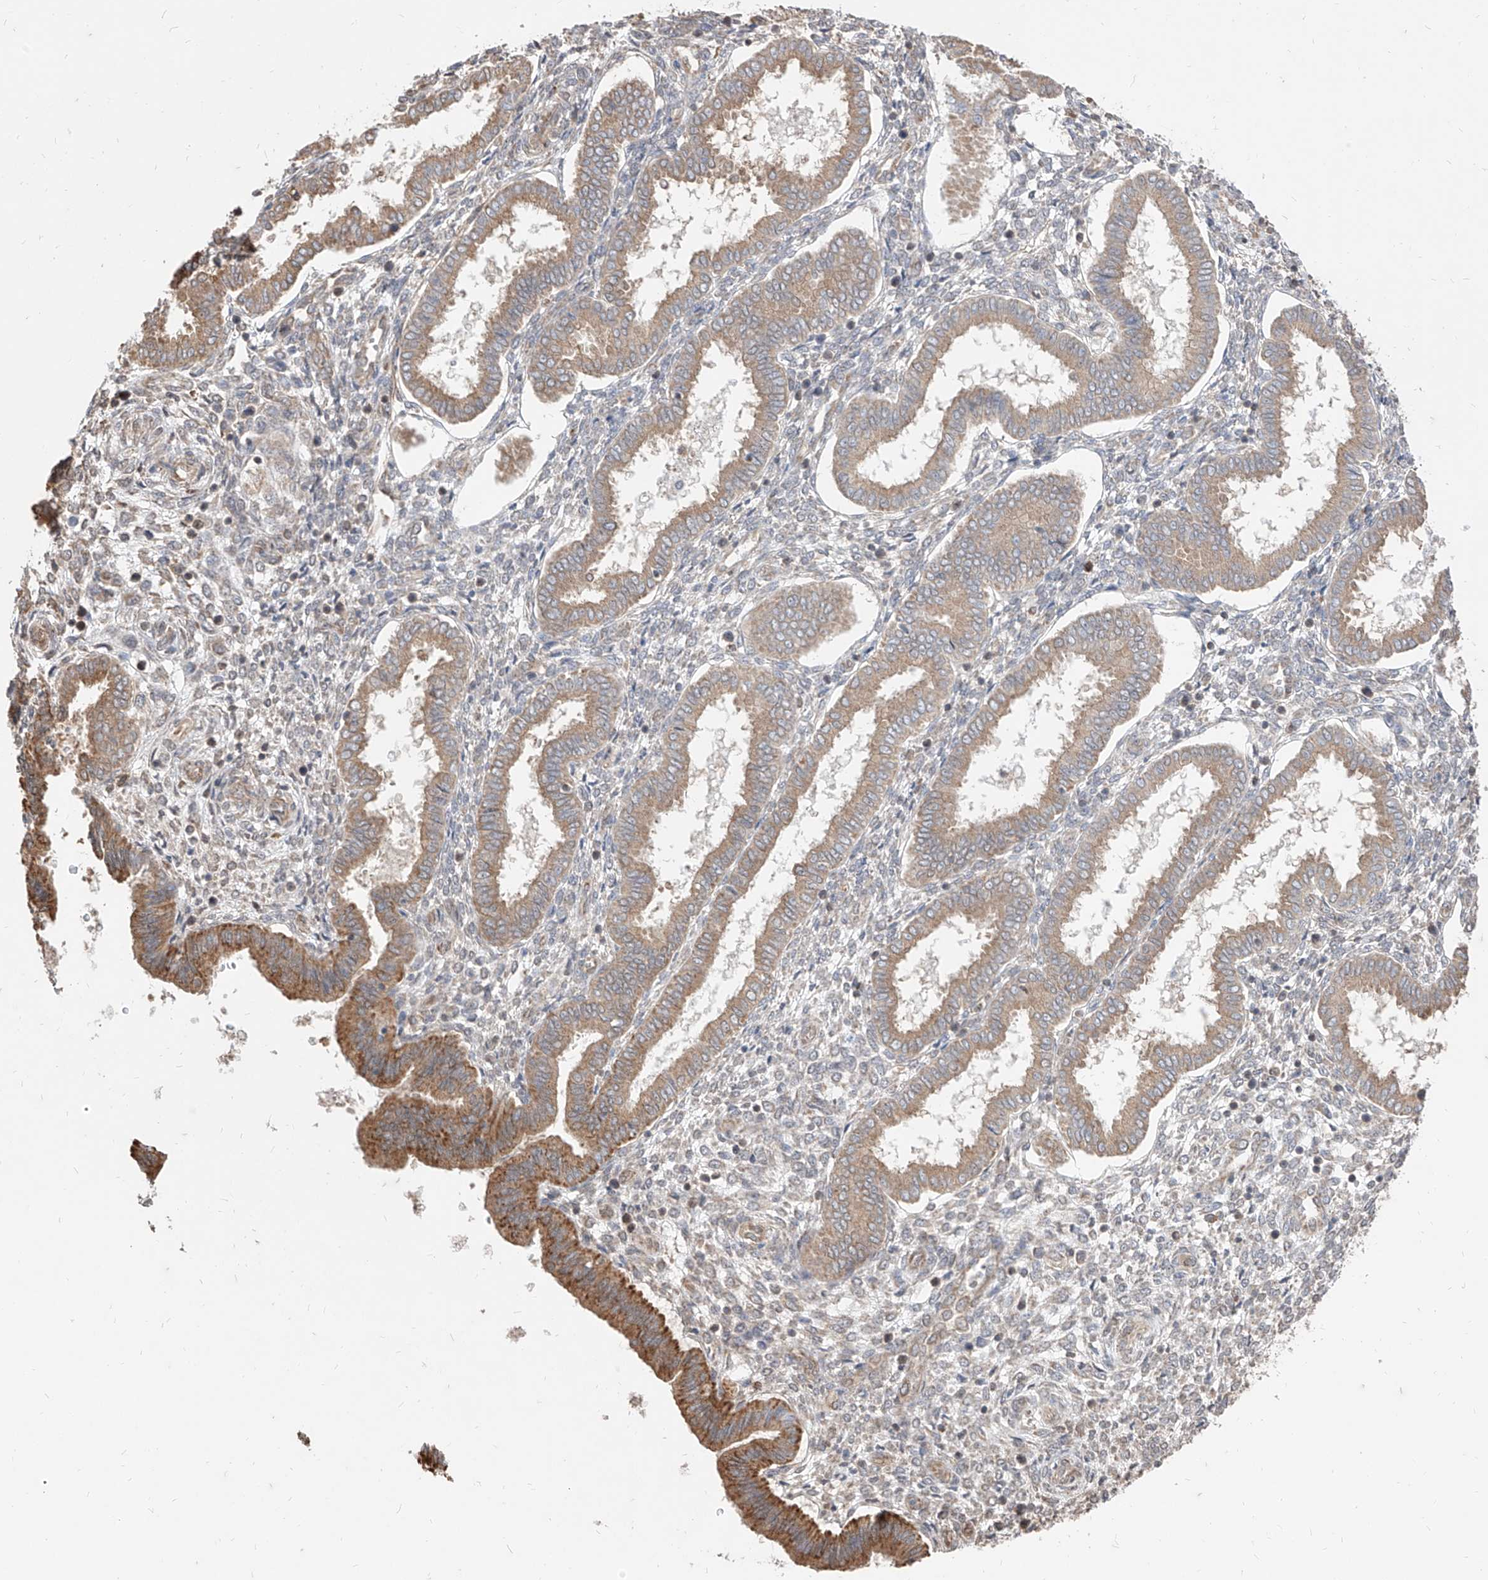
{"staining": {"intensity": "moderate", "quantity": "25%-75%", "location": "cytoplasmic/membranous,nuclear"}, "tissue": "endometrium", "cell_type": "Cells in endometrial stroma", "image_type": "normal", "snomed": [{"axis": "morphology", "description": "Normal tissue, NOS"}, {"axis": "topography", "description": "Endometrium"}], "caption": "Moderate cytoplasmic/membranous,nuclear positivity for a protein is identified in approximately 25%-75% of cells in endometrial stroma of benign endometrium using IHC.", "gene": "C8orf82", "patient": {"sex": "female", "age": 24}}